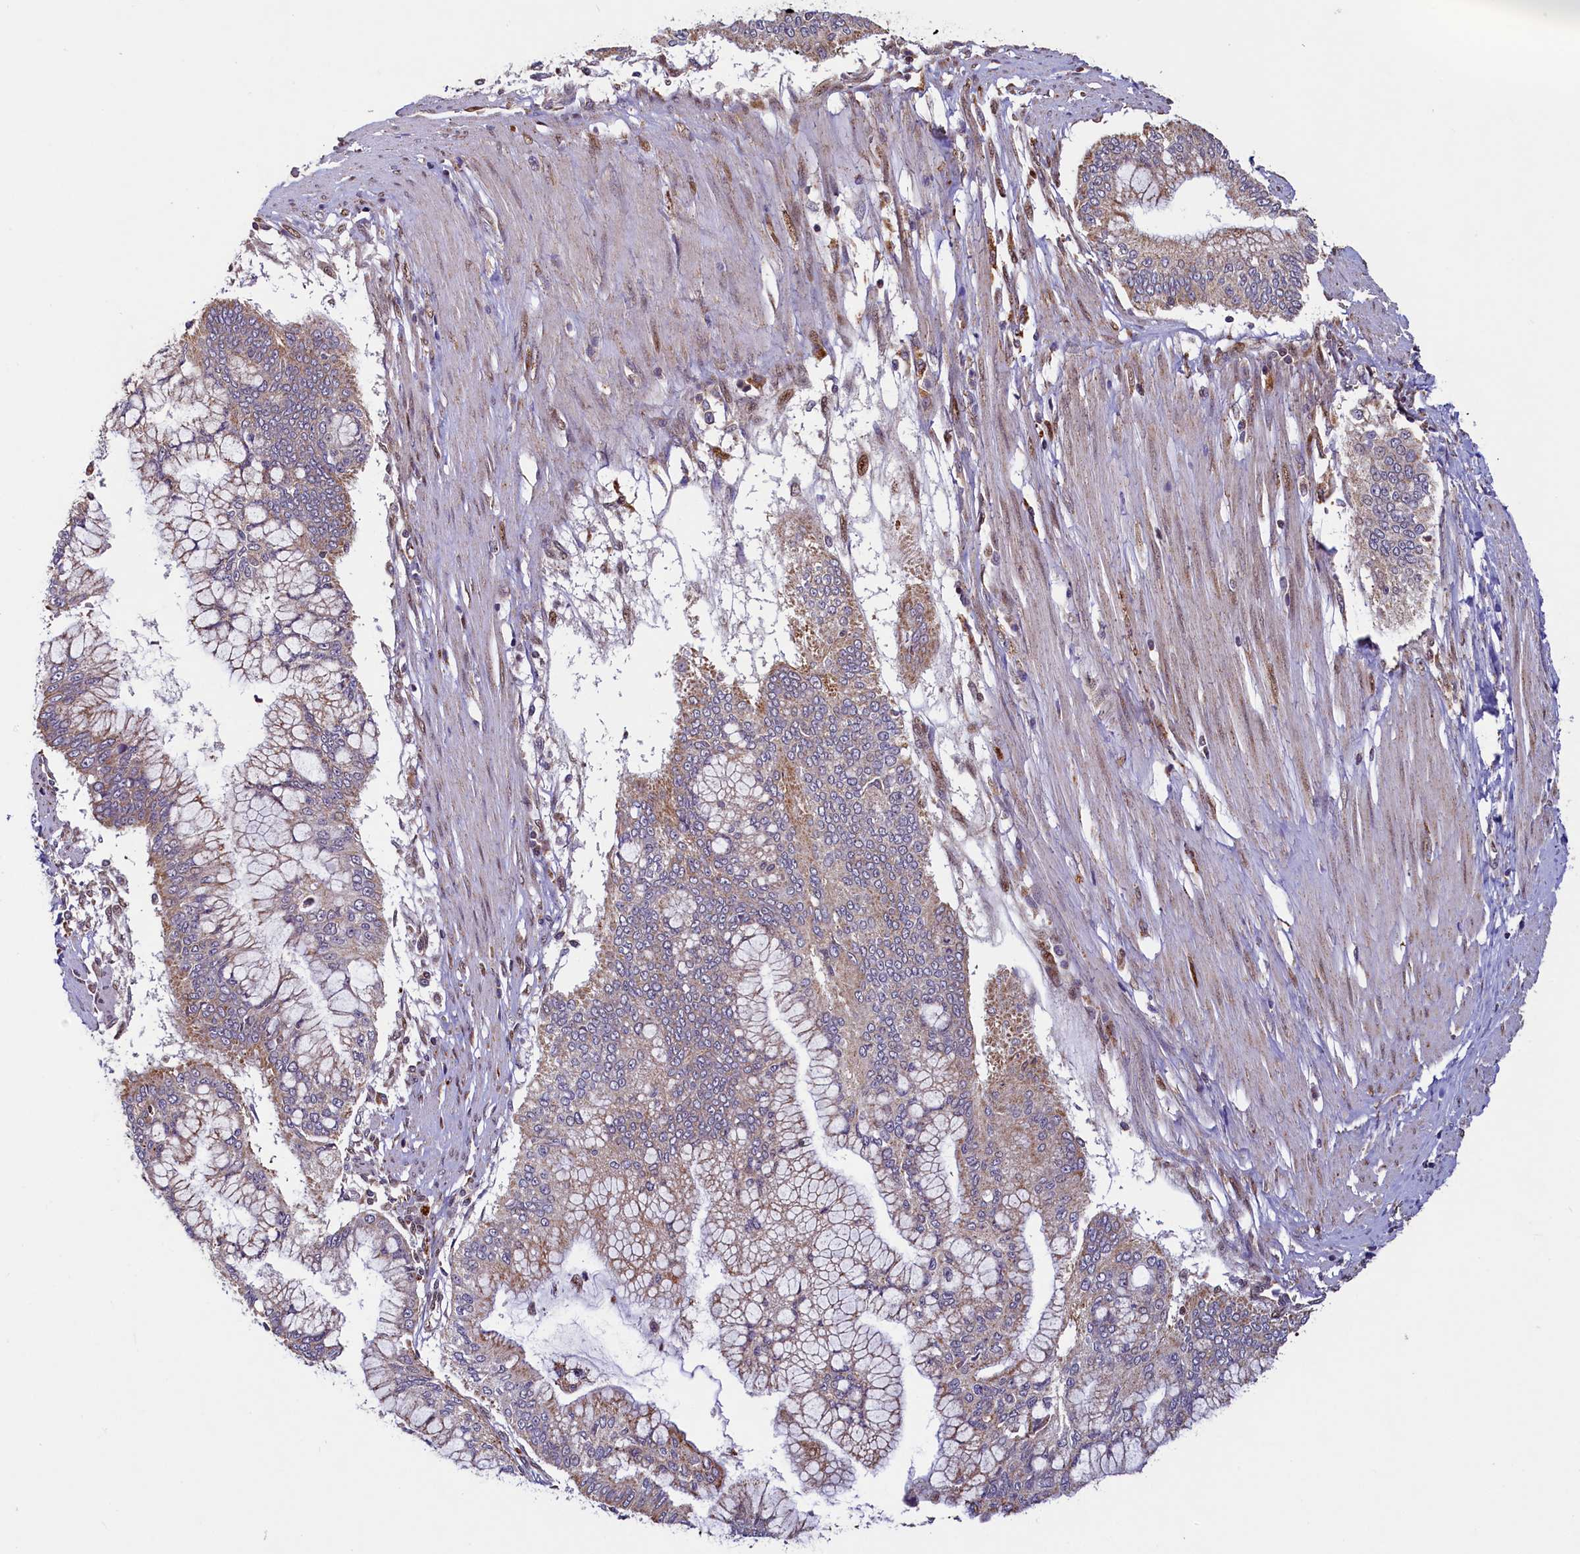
{"staining": {"intensity": "moderate", "quantity": "25%-75%", "location": "cytoplasmic/membranous"}, "tissue": "pancreatic cancer", "cell_type": "Tumor cells", "image_type": "cancer", "snomed": [{"axis": "morphology", "description": "Adenocarcinoma, NOS"}, {"axis": "topography", "description": "Pancreas"}], "caption": "This is an image of IHC staining of pancreatic cancer (adenocarcinoma), which shows moderate positivity in the cytoplasmic/membranous of tumor cells.", "gene": "ZNF577", "patient": {"sex": "male", "age": 46}}